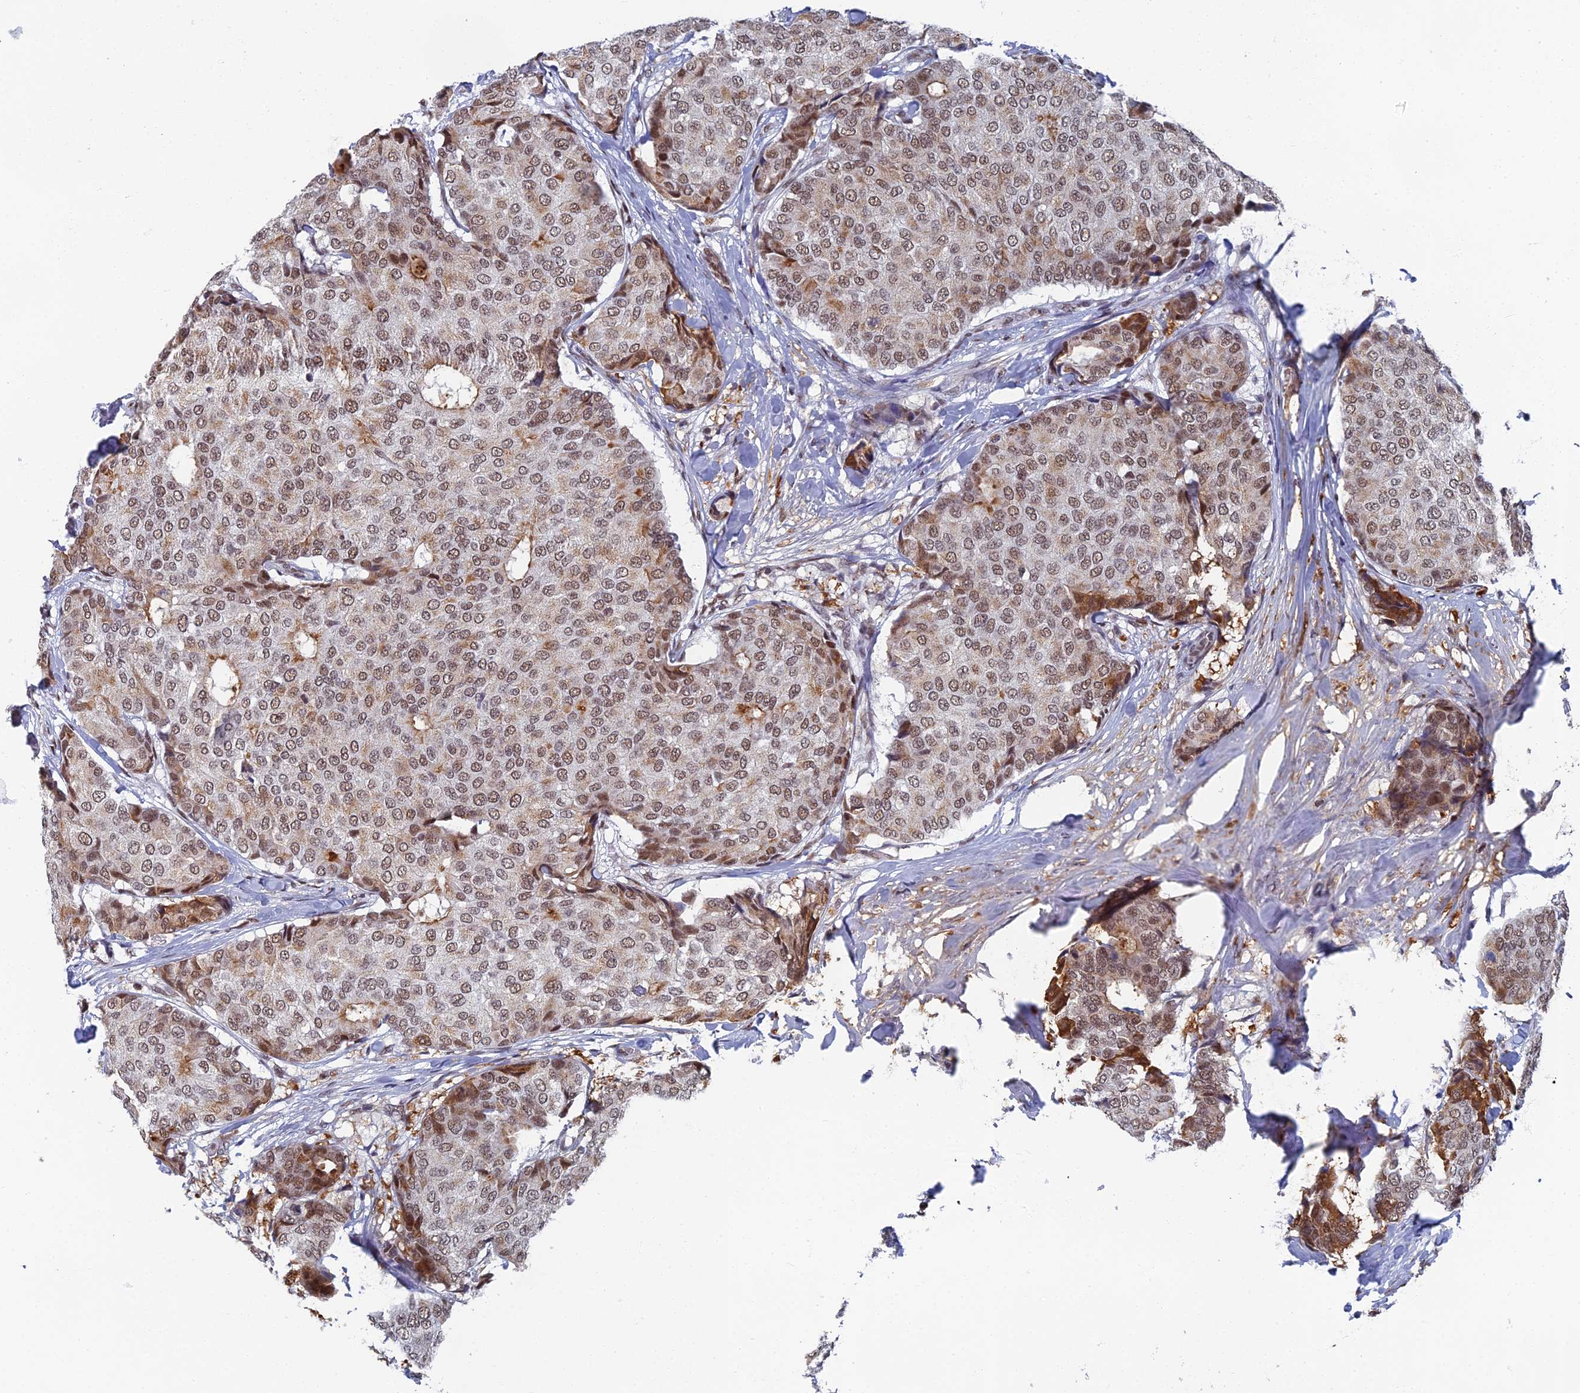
{"staining": {"intensity": "moderate", "quantity": ">75%", "location": "cytoplasmic/membranous,nuclear"}, "tissue": "breast cancer", "cell_type": "Tumor cells", "image_type": "cancer", "snomed": [{"axis": "morphology", "description": "Duct carcinoma"}, {"axis": "topography", "description": "Breast"}], "caption": "Protein expression analysis of breast cancer (infiltrating ductal carcinoma) demonstrates moderate cytoplasmic/membranous and nuclear staining in approximately >75% of tumor cells. Nuclei are stained in blue.", "gene": "TAF13", "patient": {"sex": "female", "age": 75}}